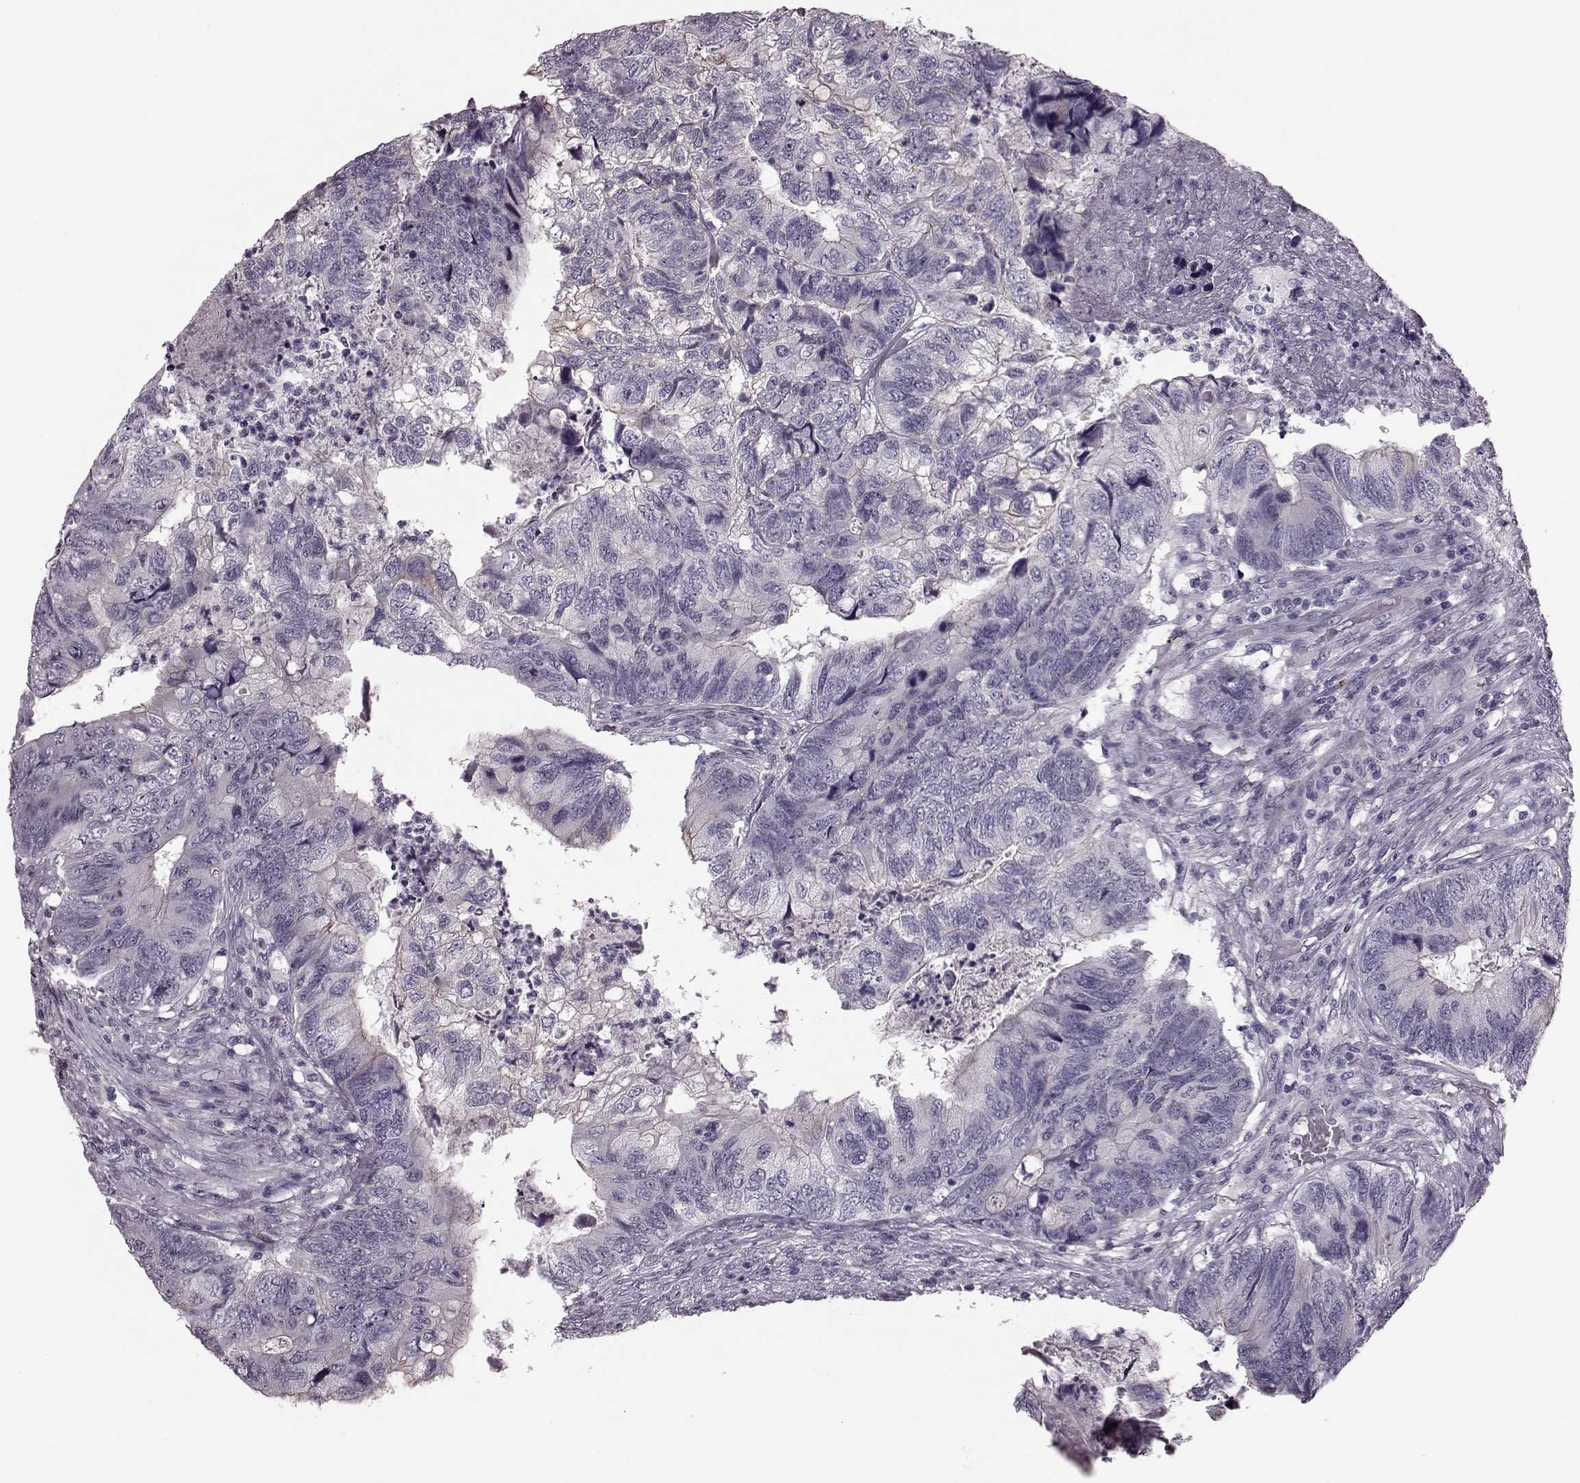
{"staining": {"intensity": "negative", "quantity": "none", "location": "none"}, "tissue": "colorectal cancer", "cell_type": "Tumor cells", "image_type": "cancer", "snomed": [{"axis": "morphology", "description": "Adenocarcinoma, NOS"}, {"axis": "topography", "description": "Colon"}], "caption": "Adenocarcinoma (colorectal) was stained to show a protein in brown. There is no significant positivity in tumor cells. (DAB immunohistochemistry, high magnification).", "gene": "SNTG1", "patient": {"sex": "female", "age": 67}}